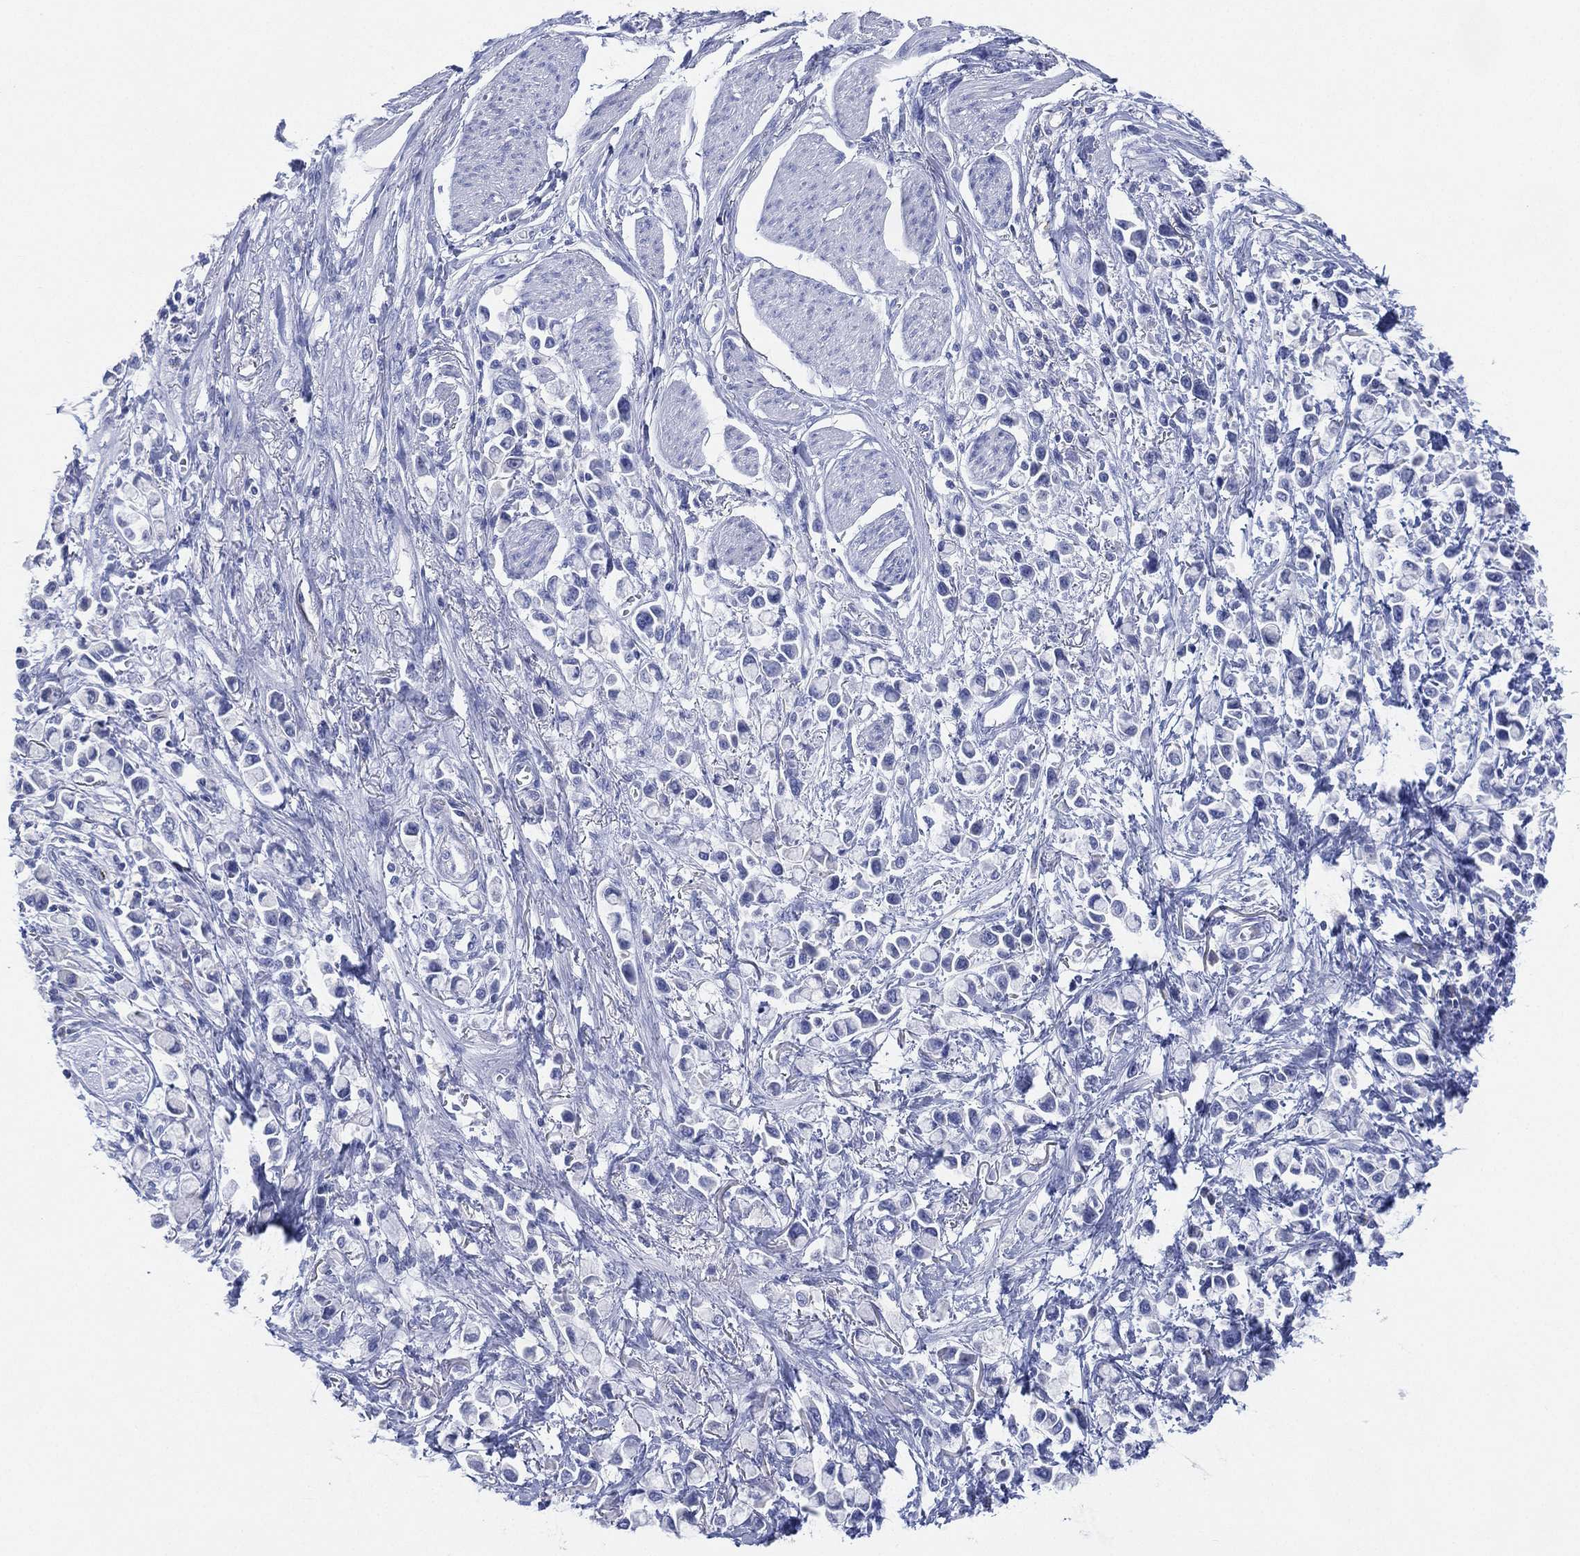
{"staining": {"intensity": "negative", "quantity": "none", "location": "none"}, "tissue": "stomach cancer", "cell_type": "Tumor cells", "image_type": "cancer", "snomed": [{"axis": "morphology", "description": "Adenocarcinoma, NOS"}, {"axis": "topography", "description": "Stomach"}], "caption": "A micrograph of human stomach adenocarcinoma is negative for staining in tumor cells.", "gene": "ADAD2", "patient": {"sex": "female", "age": 81}}